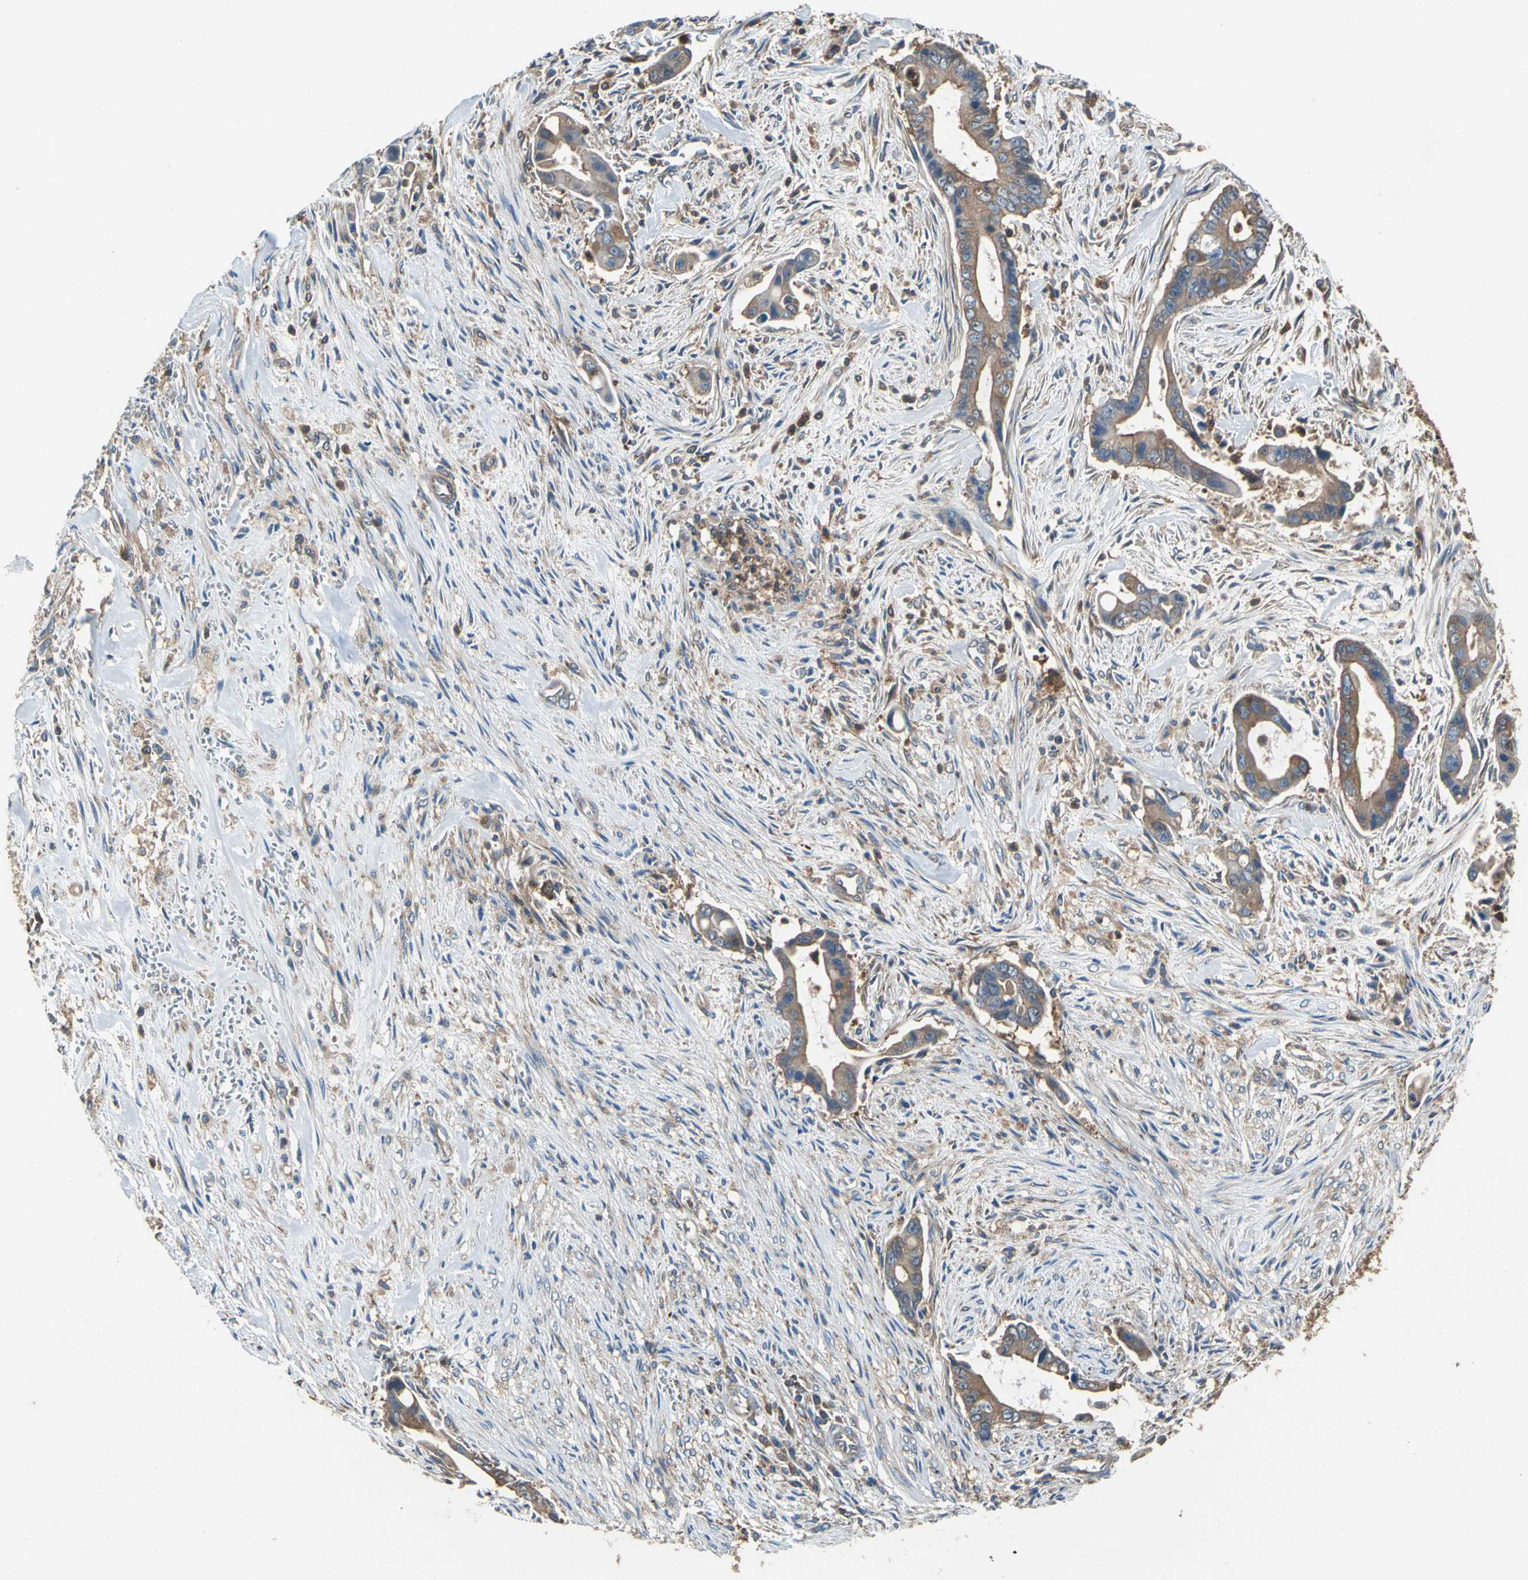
{"staining": {"intensity": "moderate", "quantity": ">75%", "location": "cytoplasmic/membranous"}, "tissue": "liver cancer", "cell_type": "Tumor cells", "image_type": "cancer", "snomed": [{"axis": "morphology", "description": "Cholangiocarcinoma"}, {"axis": "topography", "description": "Liver"}], "caption": "Immunohistochemistry (IHC) photomicrograph of human cholangiocarcinoma (liver) stained for a protein (brown), which displays medium levels of moderate cytoplasmic/membranous staining in approximately >75% of tumor cells.", "gene": "CAPN1", "patient": {"sex": "female", "age": 55}}